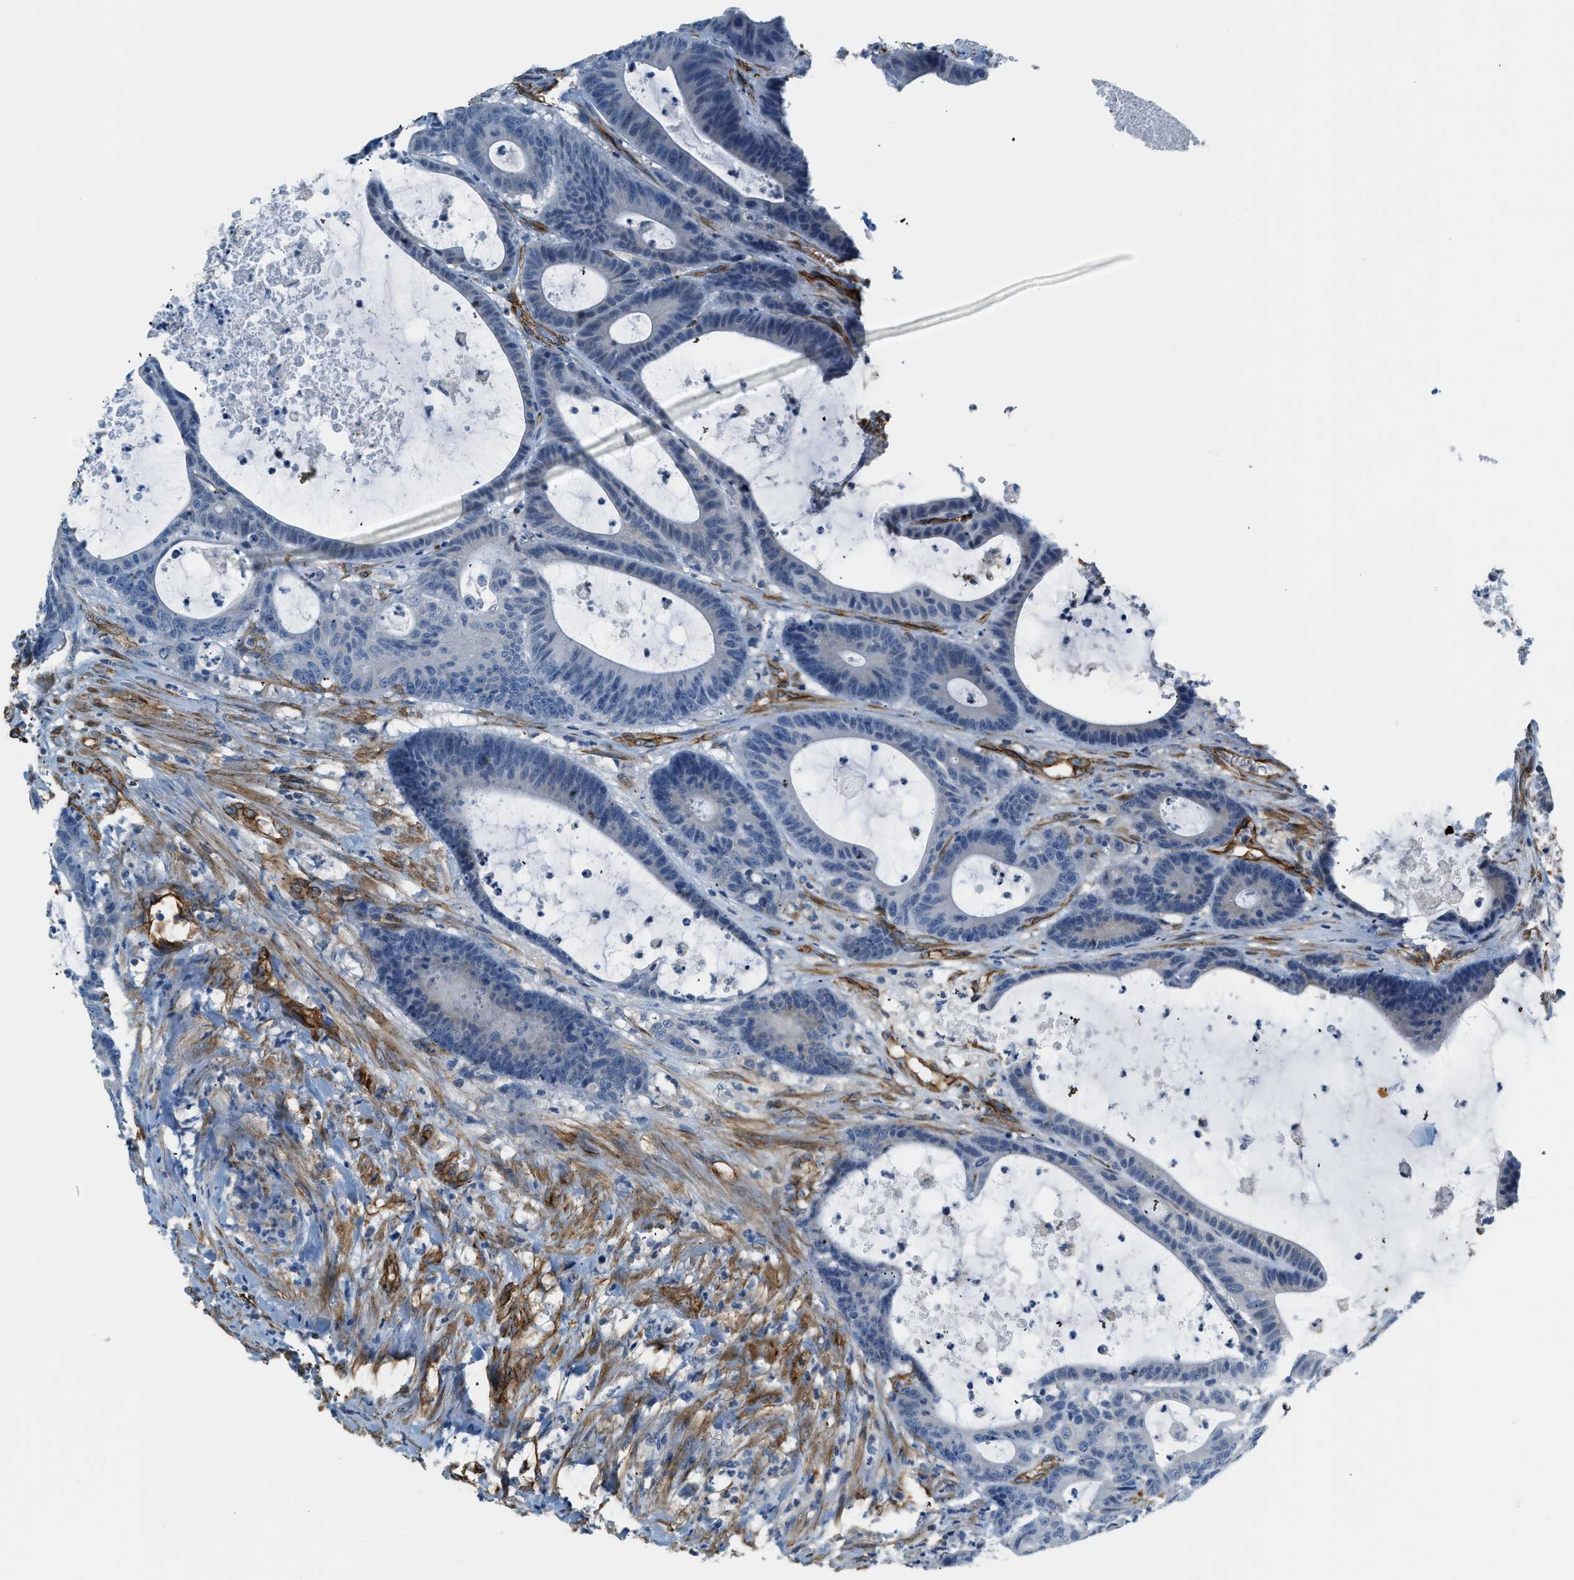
{"staining": {"intensity": "negative", "quantity": "none", "location": "none"}, "tissue": "colorectal cancer", "cell_type": "Tumor cells", "image_type": "cancer", "snomed": [{"axis": "morphology", "description": "Adenocarcinoma, NOS"}, {"axis": "topography", "description": "Colon"}], "caption": "Immunohistochemistry (IHC) of human colorectal cancer (adenocarcinoma) demonstrates no expression in tumor cells. Brightfield microscopy of immunohistochemistry stained with DAB (brown) and hematoxylin (blue), captured at high magnification.", "gene": "TMEM43", "patient": {"sex": "female", "age": 84}}